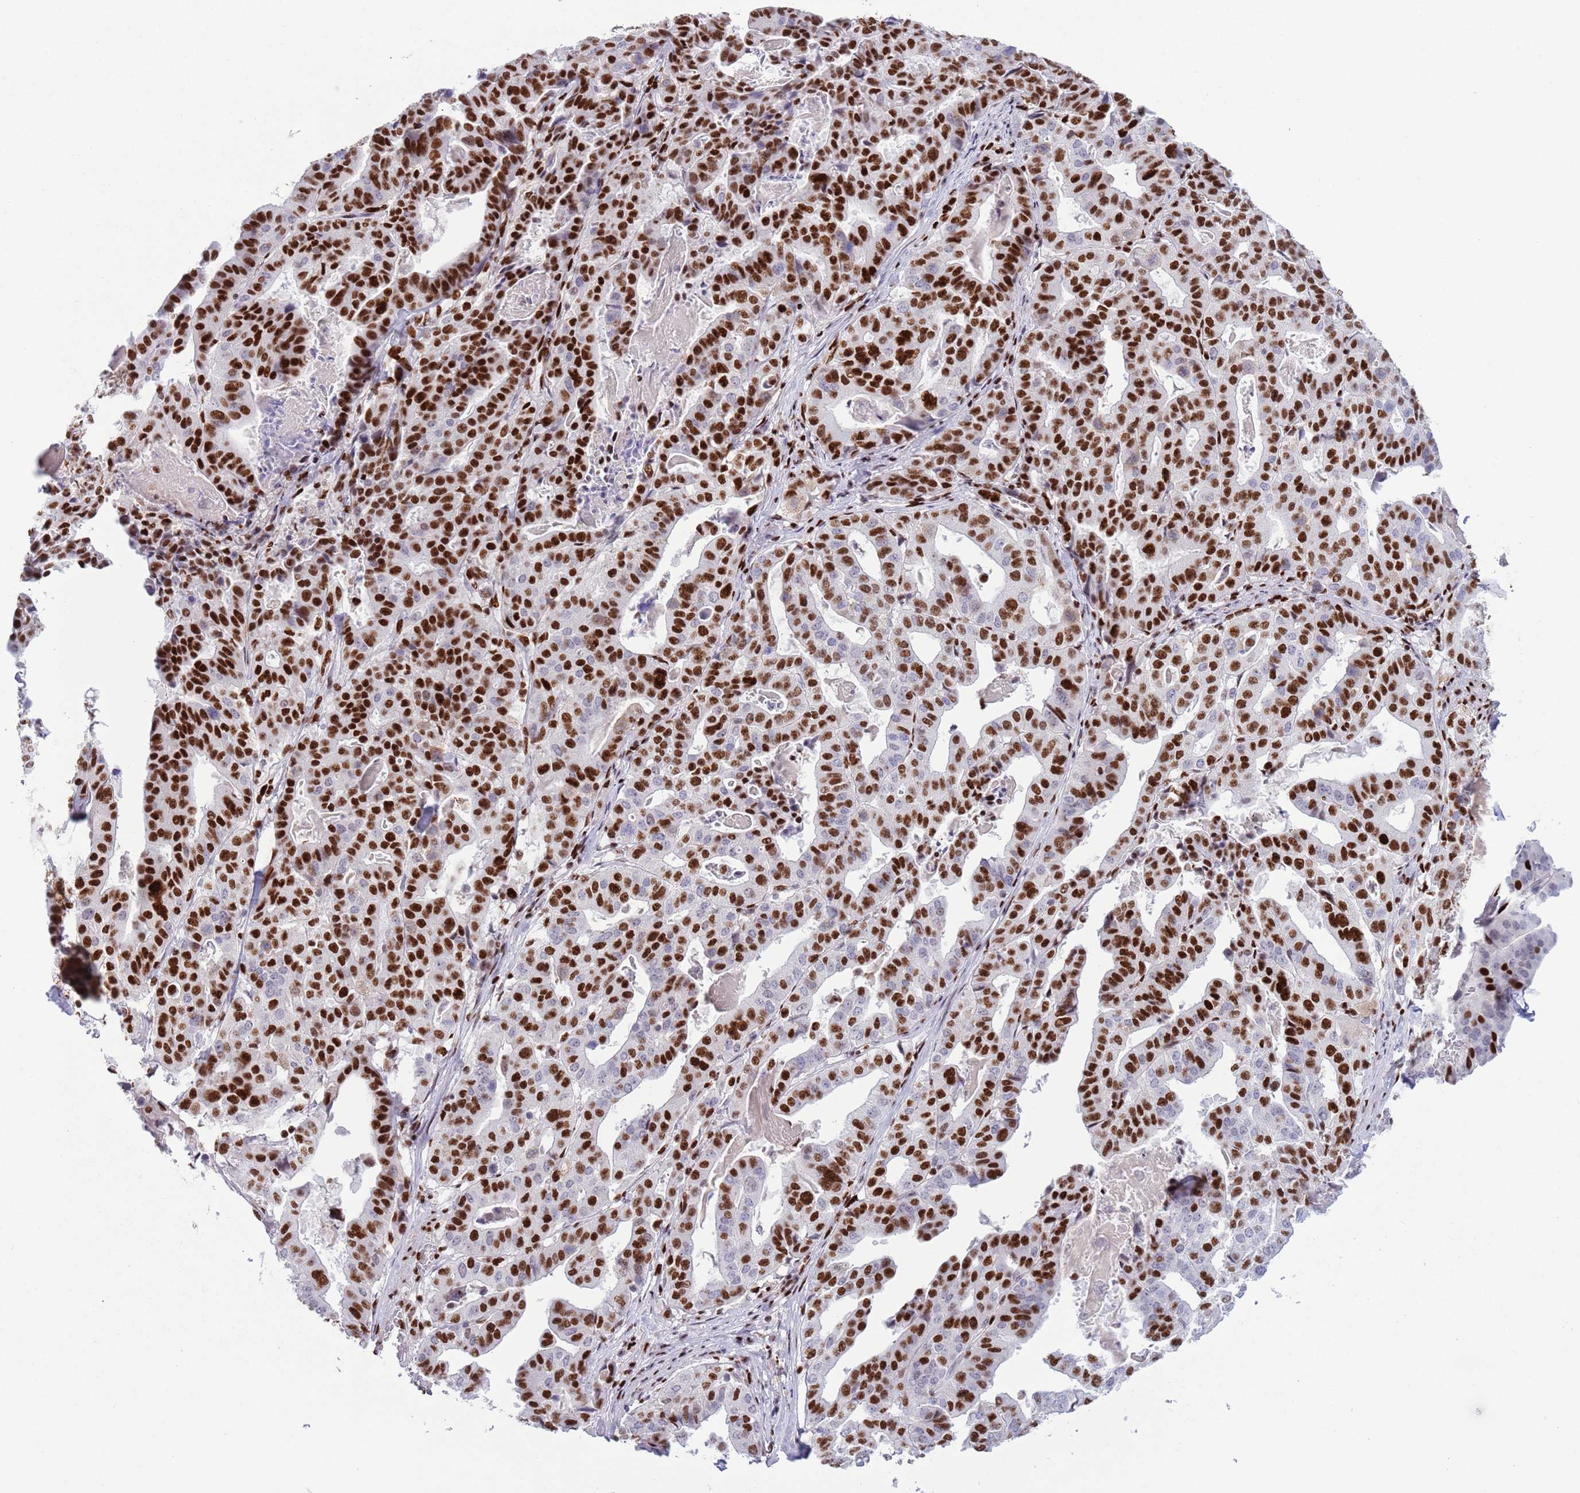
{"staining": {"intensity": "strong", "quantity": ">75%", "location": "nuclear"}, "tissue": "stomach cancer", "cell_type": "Tumor cells", "image_type": "cancer", "snomed": [{"axis": "morphology", "description": "Adenocarcinoma, NOS"}, {"axis": "topography", "description": "Stomach"}], "caption": "A high-resolution micrograph shows immunohistochemistry staining of stomach cancer, which exhibits strong nuclear positivity in approximately >75% of tumor cells.", "gene": "MFSD10", "patient": {"sex": "male", "age": 48}}